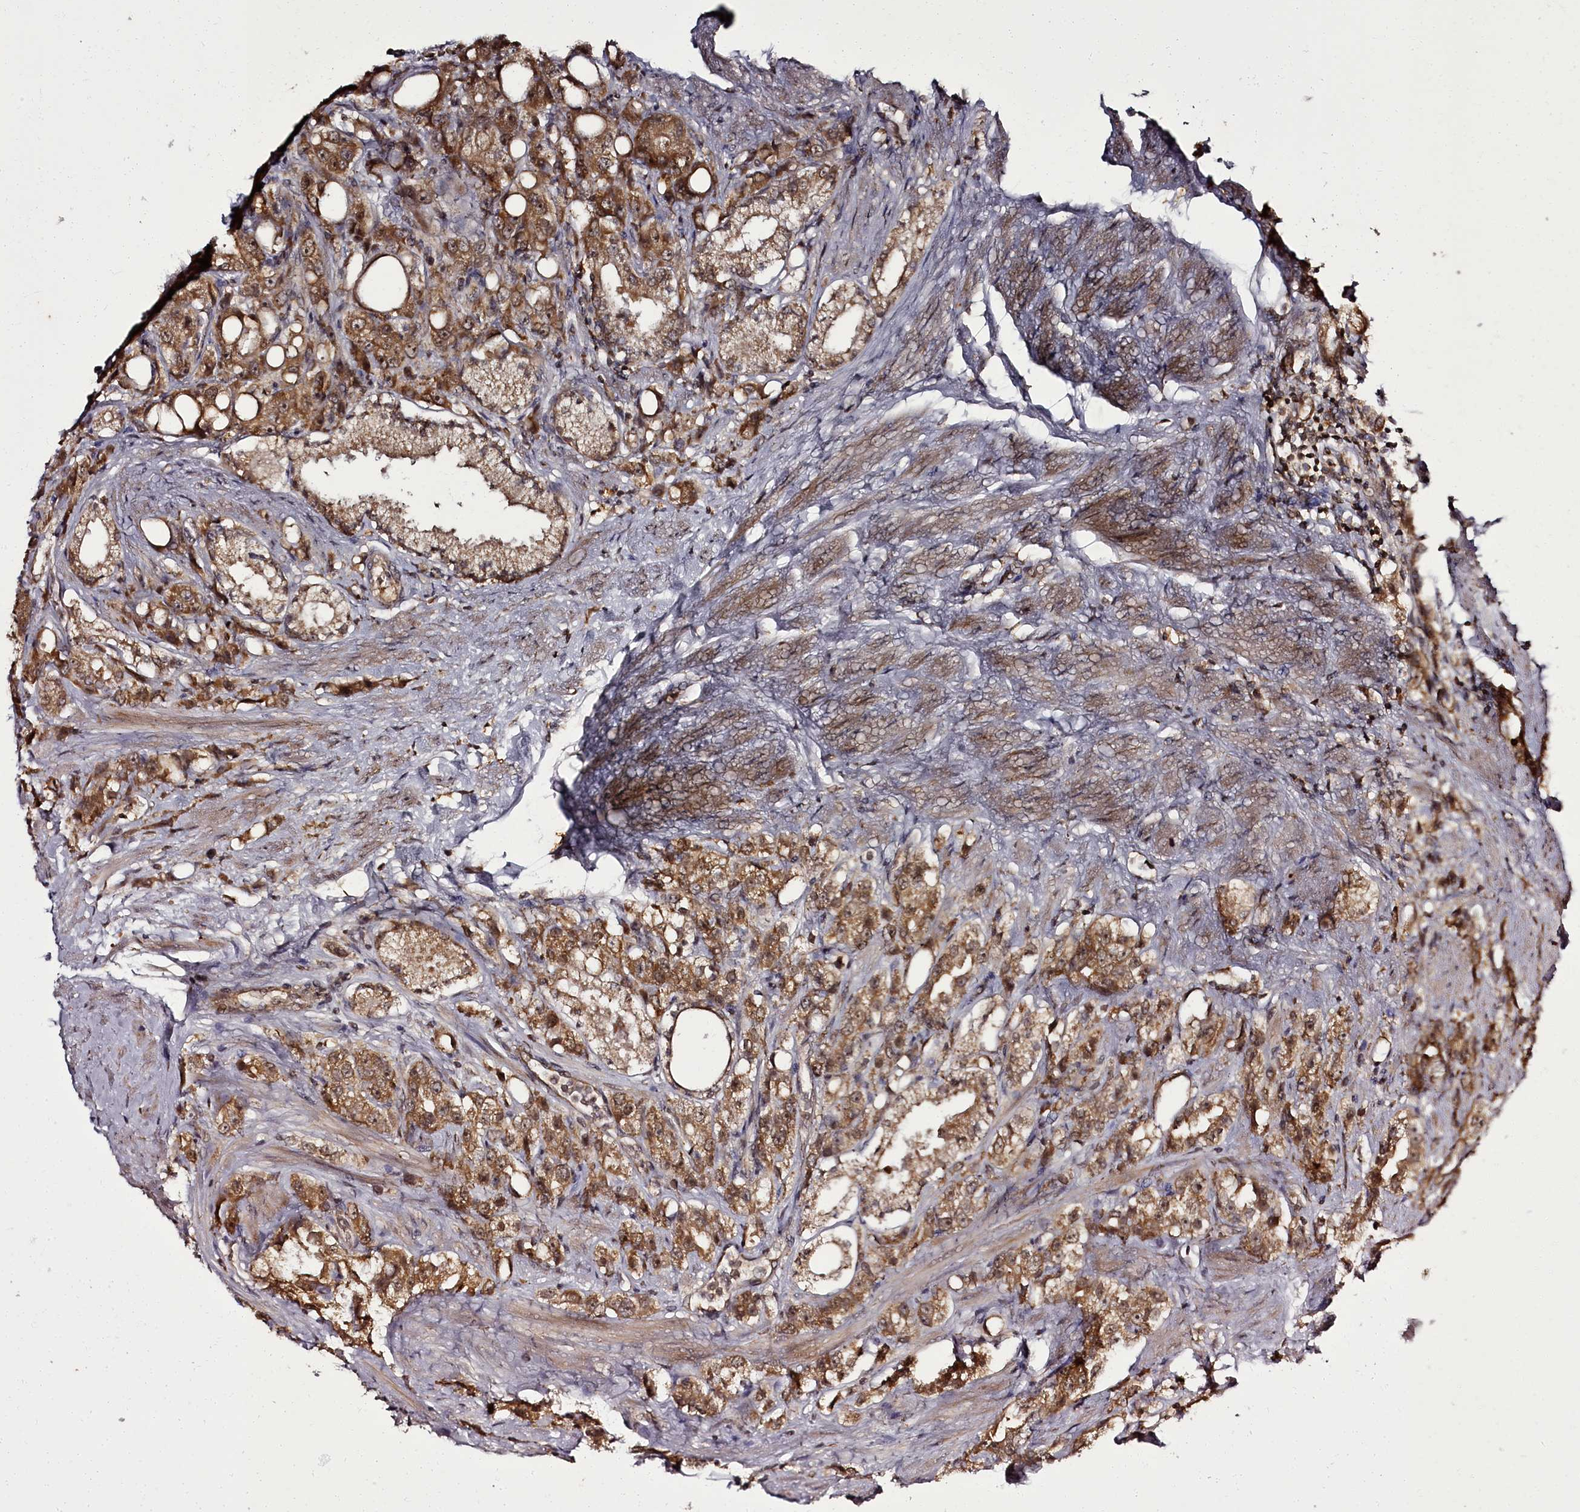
{"staining": {"intensity": "moderate", "quantity": ">75%", "location": "cytoplasmic/membranous"}, "tissue": "prostate cancer", "cell_type": "Tumor cells", "image_type": "cancer", "snomed": [{"axis": "morphology", "description": "Adenocarcinoma, NOS"}, {"axis": "topography", "description": "Prostate"}], "caption": "IHC of human adenocarcinoma (prostate) exhibits medium levels of moderate cytoplasmic/membranous expression in approximately >75% of tumor cells. IHC stains the protein in brown and the nuclei are stained blue.", "gene": "PCBP2", "patient": {"sex": "male", "age": 79}}